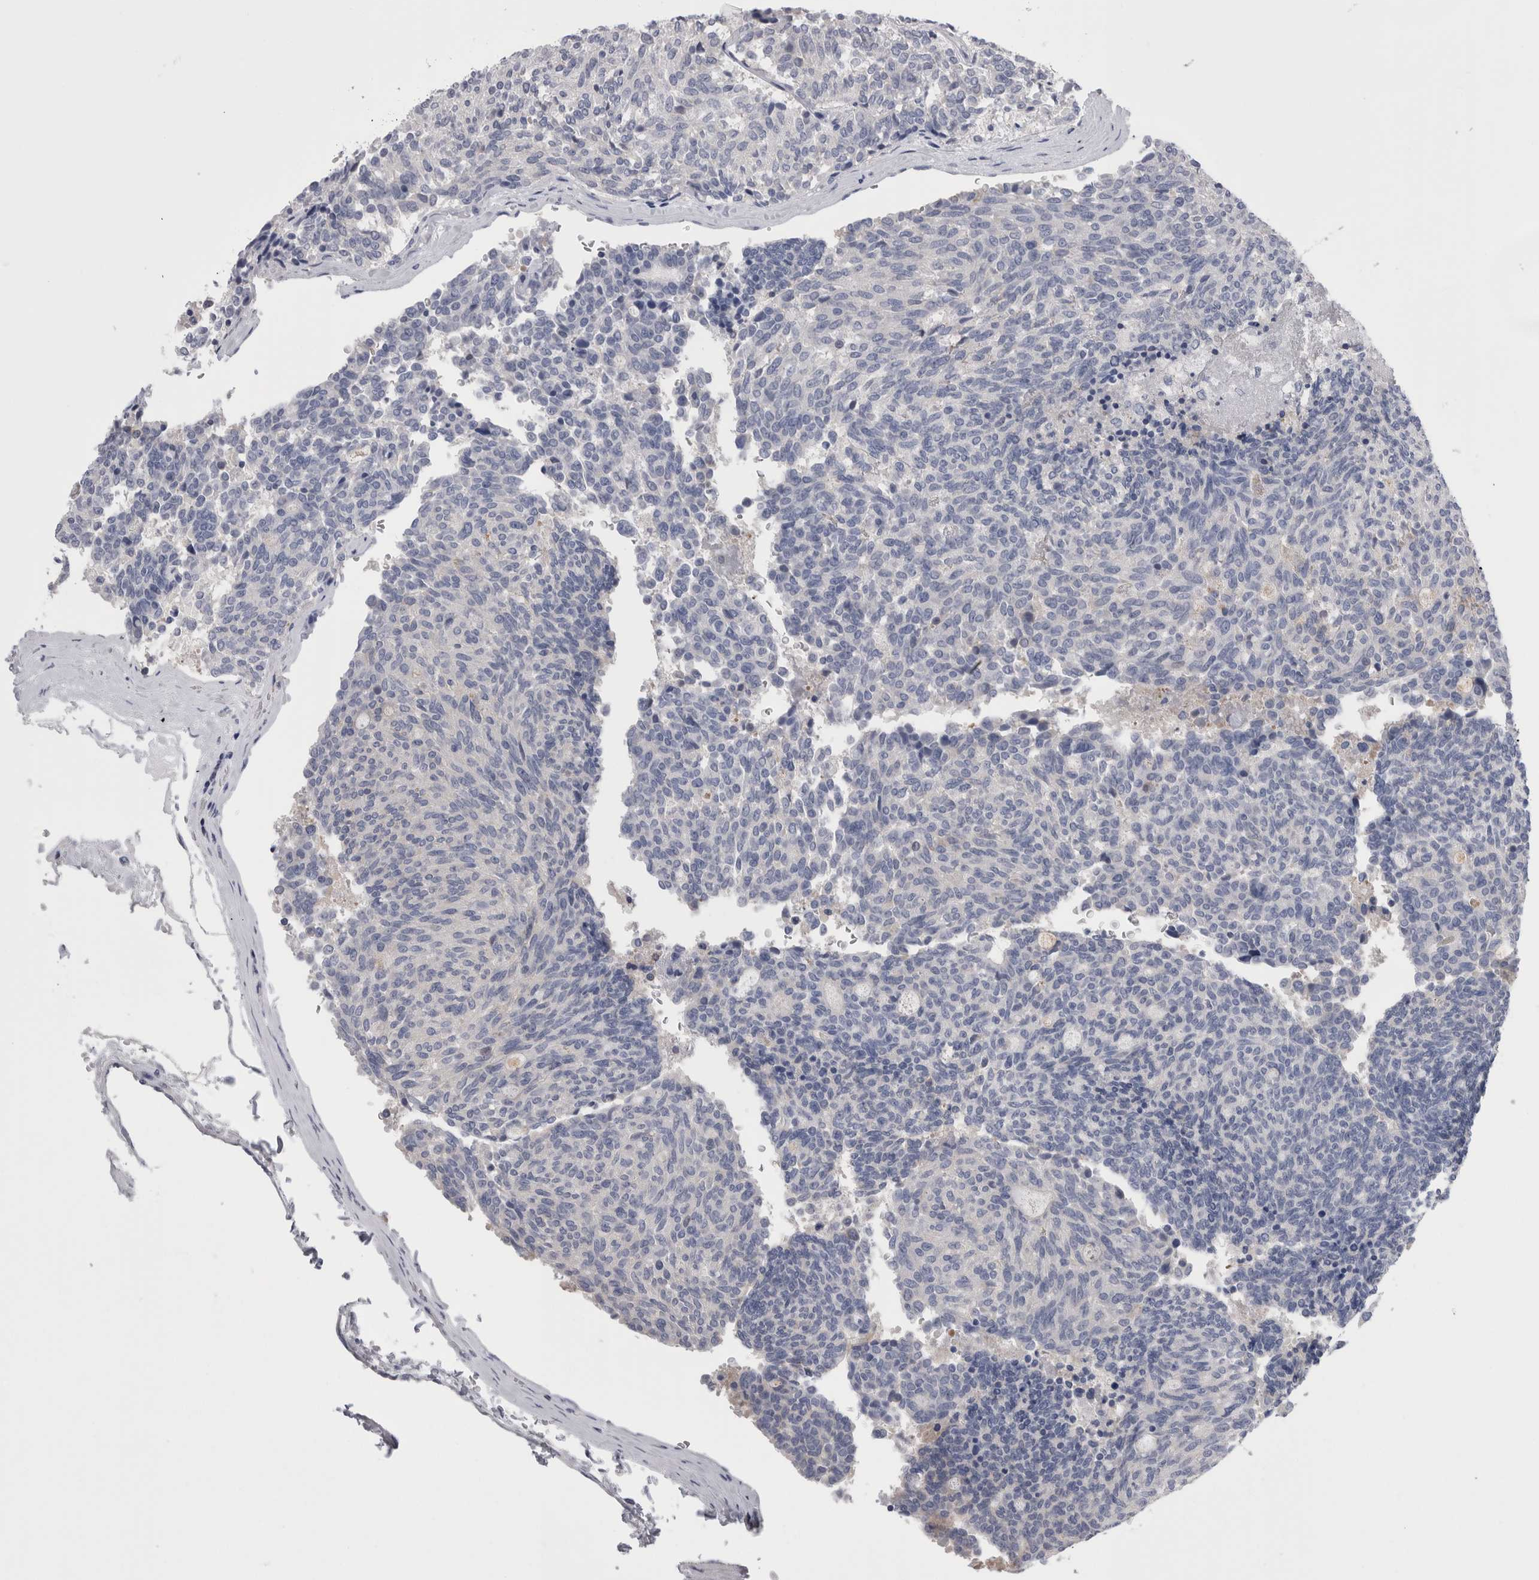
{"staining": {"intensity": "negative", "quantity": "none", "location": "none"}, "tissue": "carcinoid", "cell_type": "Tumor cells", "image_type": "cancer", "snomed": [{"axis": "morphology", "description": "Carcinoid, malignant, NOS"}, {"axis": "topography", "description": "Pancreas"}], "caption": "Photomicrograph shows no protein expression in tumor cells of carcinoid tissue. (DAB (3,3'-diaminobenzidine) immunohistochemistry visualized using brightfield microscopy, high magnification).", "gene": "DCTN6", "patient": {"sex": "female", "age": 54}}